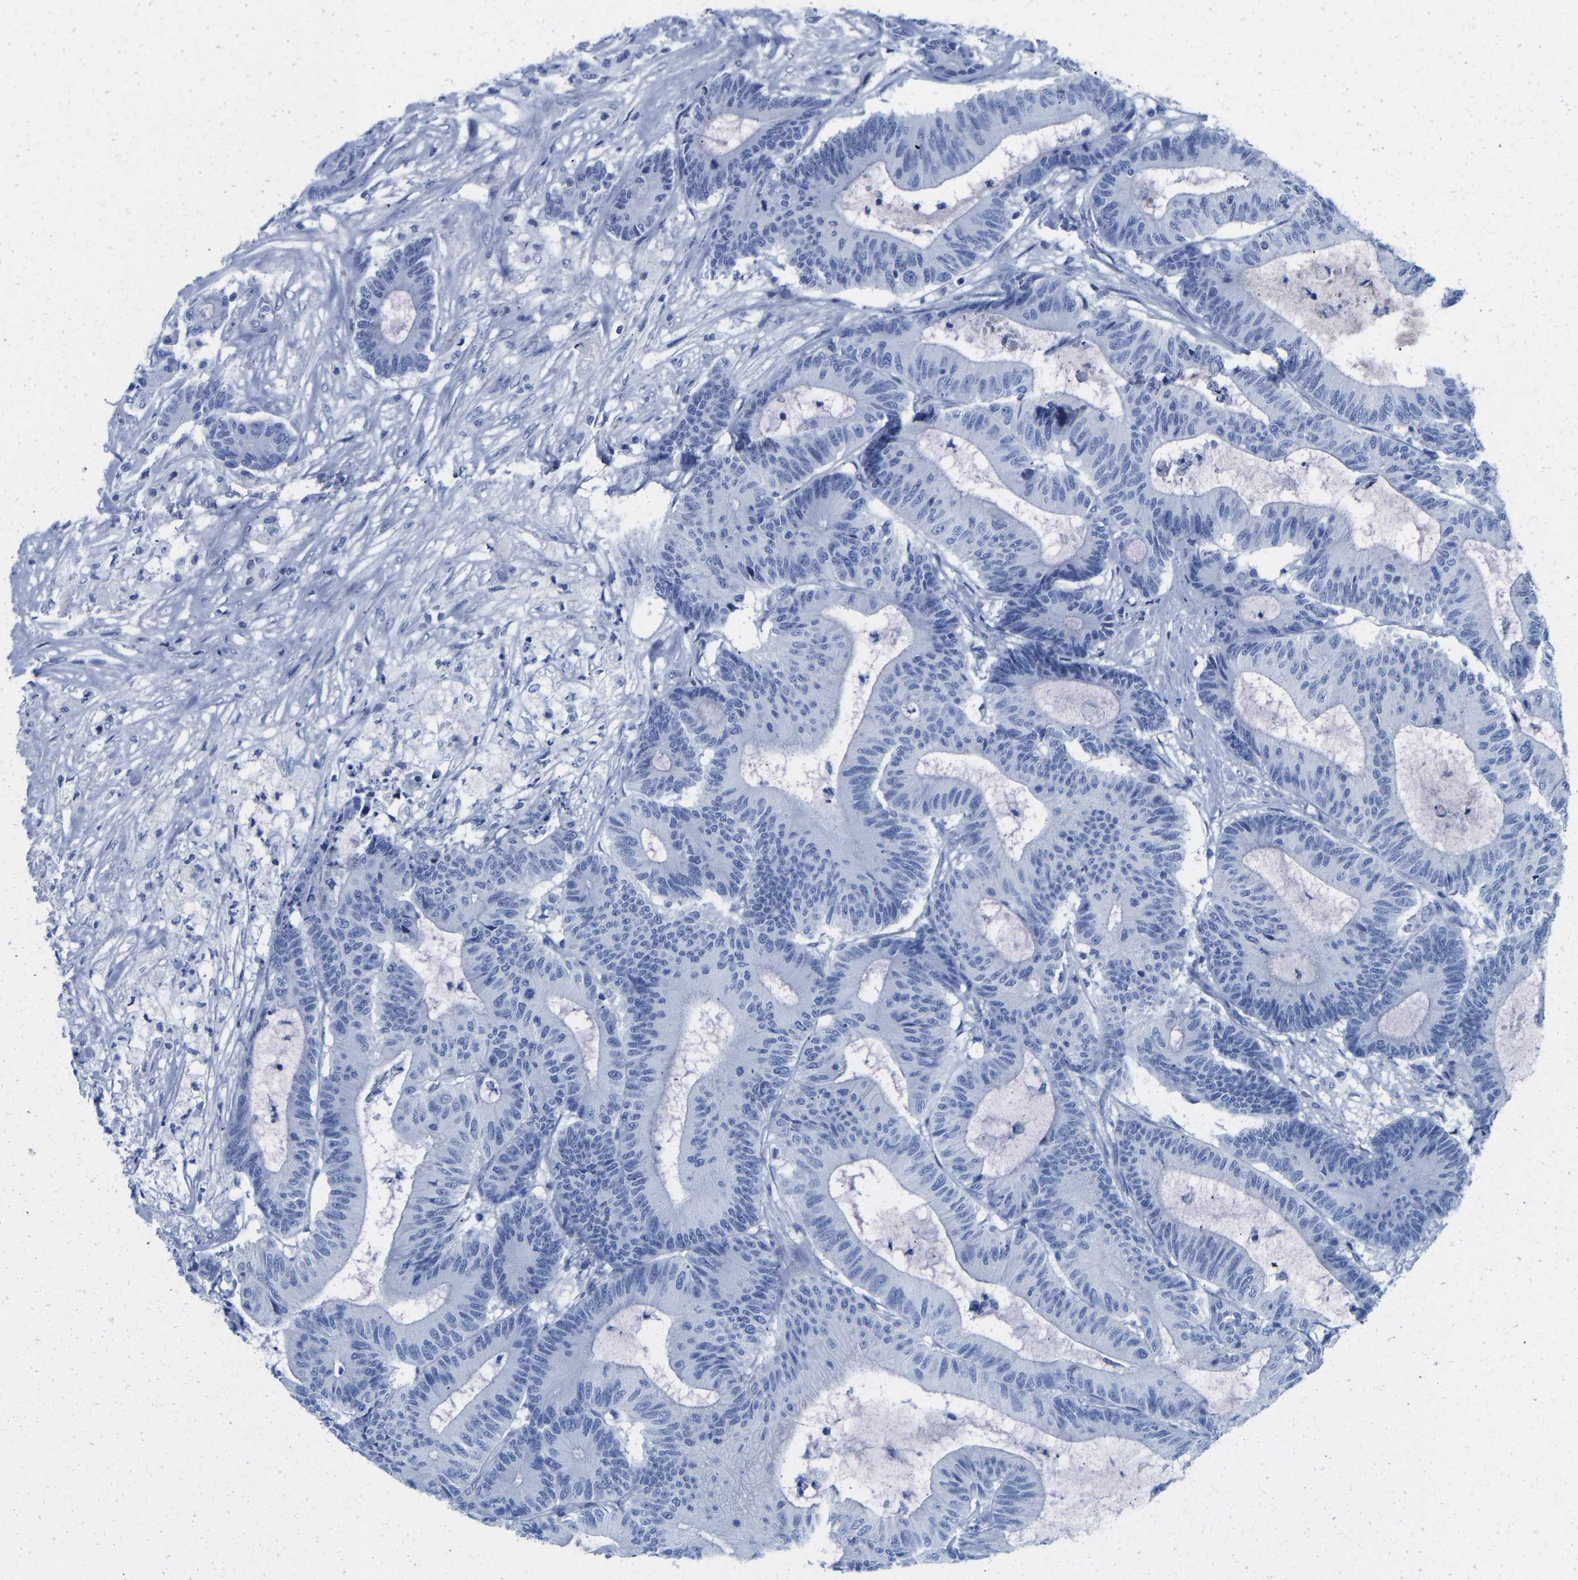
{"staining": {"intensity": "negative", "quantity": "none", "location": "none"}, "tissue": "colorectal cancer", "cell_type": "Tumor cells", "image_type": "cancer", "snomed": [{"axis": "morphology", "description": "Adenocarcinoma, NOS"}, {"axis": "topography", "description": "Colon"}], "caption": "A high-resolution photomicrograph shows IHC staining of colorectal adenocarcinoma, which shows no significant staining in tumor cells.", "gene": "NKAIN3", "patient": {"sex": "female", "age": 84}}